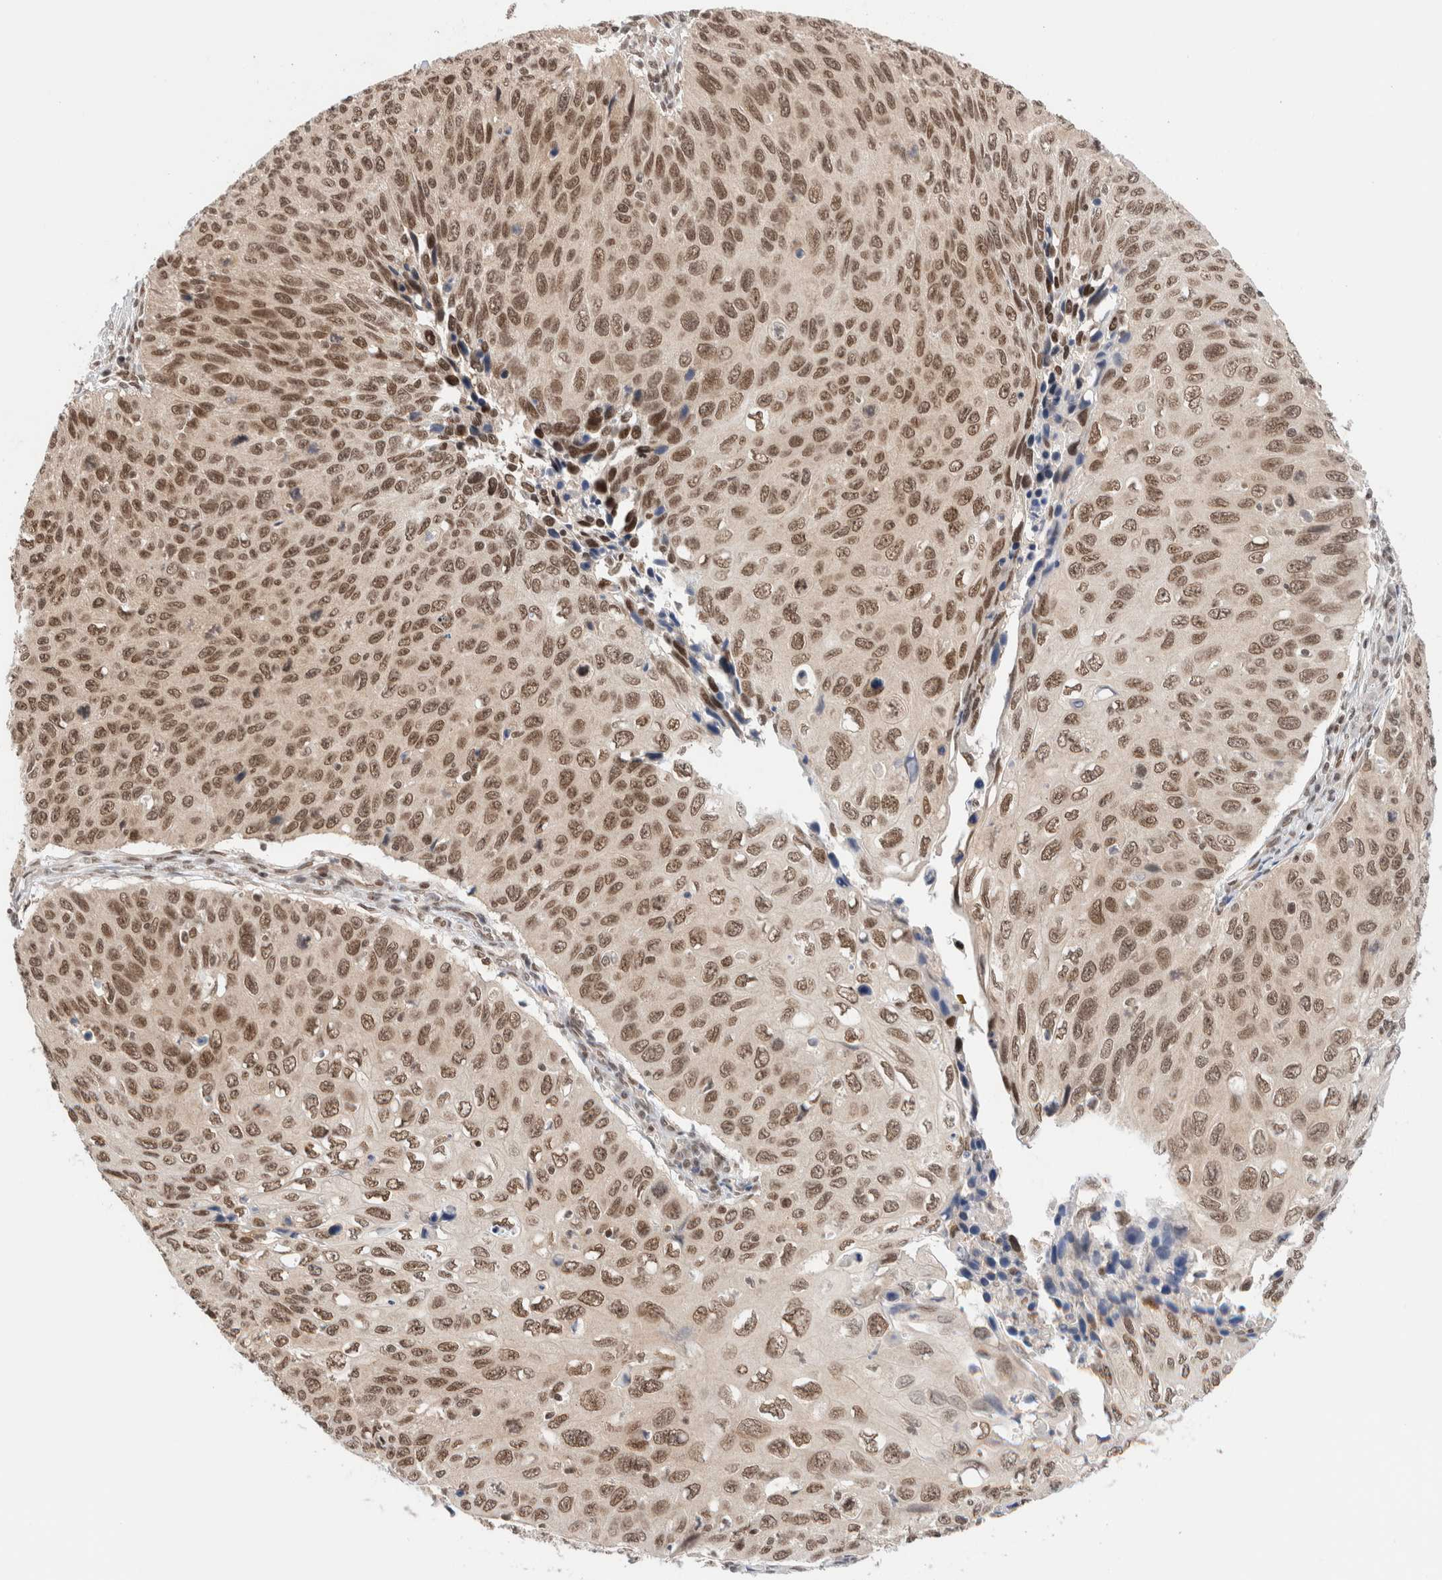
{"staining": {"intensity": "moderate", "quantity": ">75%", "location": "nuclear"}, "tissue": "cervical cancer", "cell_type": "Tumor cells", "image_type": "cancer", "snomed": [{"axis": "morphology", "description": "Squamous cell carcinoma, NOS"}, {"axis": "topography", "description": "Cervix"}], "caption": "Immunohistochemical staining of cervical squamous cell carcinoma displays medium levels of moderate nuclear protein staining in approximately >75% of tumor cells.", "gene": "GATAD2A", "patient": {"sex": "female", "age": 53}}